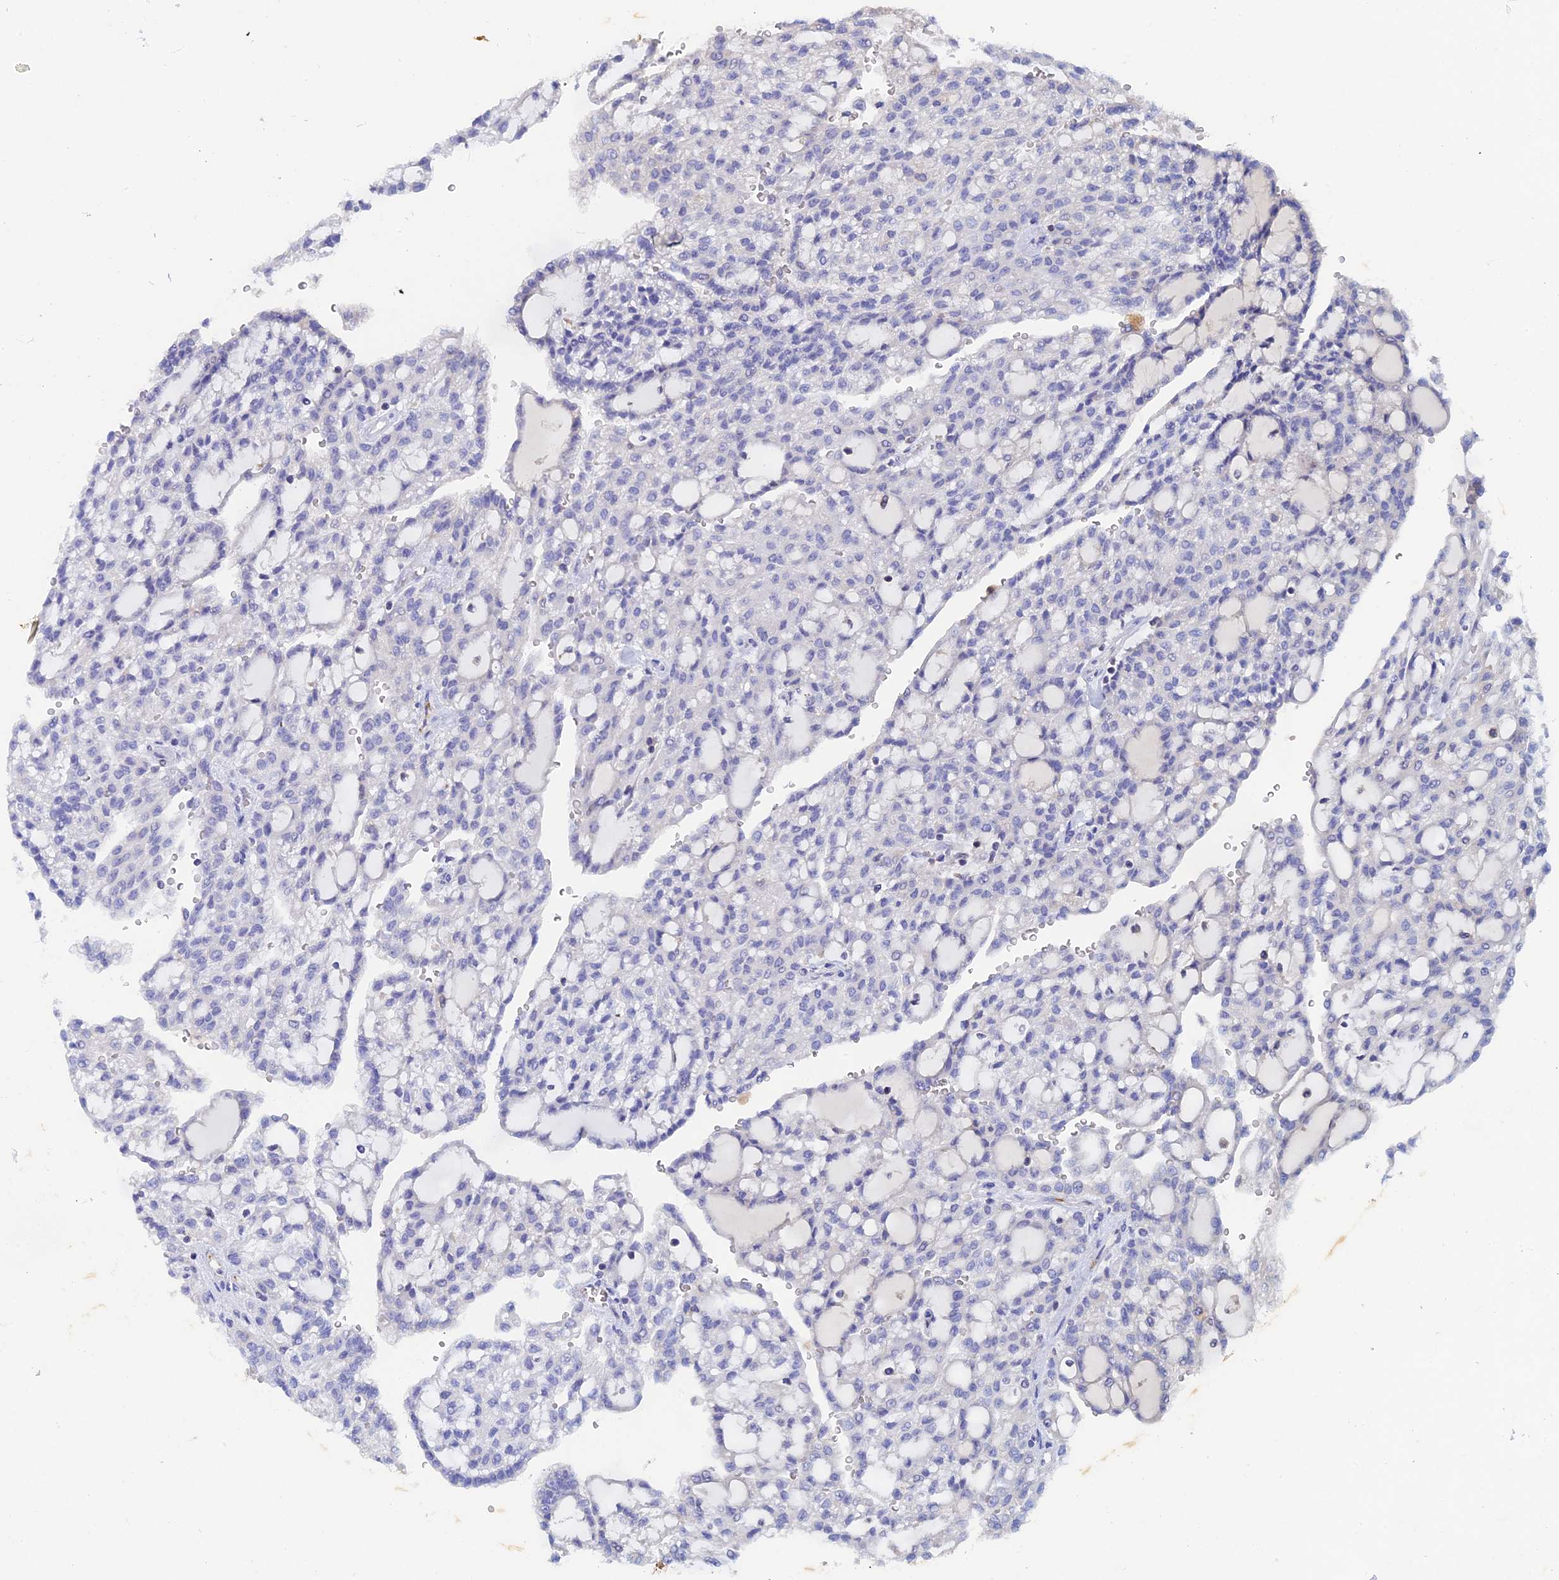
{"staining": {"intensity": "negative", "quantity": "none", "location": "none"}, "tissue": "renal cancer", "cell_type": "Tumor cells", "image_type": "cancer", "snomed": [{"axis": "morphology", "description": "Adenocarcinoma, NOS"}, {"axis": "topography", "description": "Kidney"}], "caption": "Renal cancer (adenocarcinoma) stained for a protein using IHC demonstrates no expression tumor cells.", "gene": "ACP7", "patient": {"sex": "male", "age": 63}}